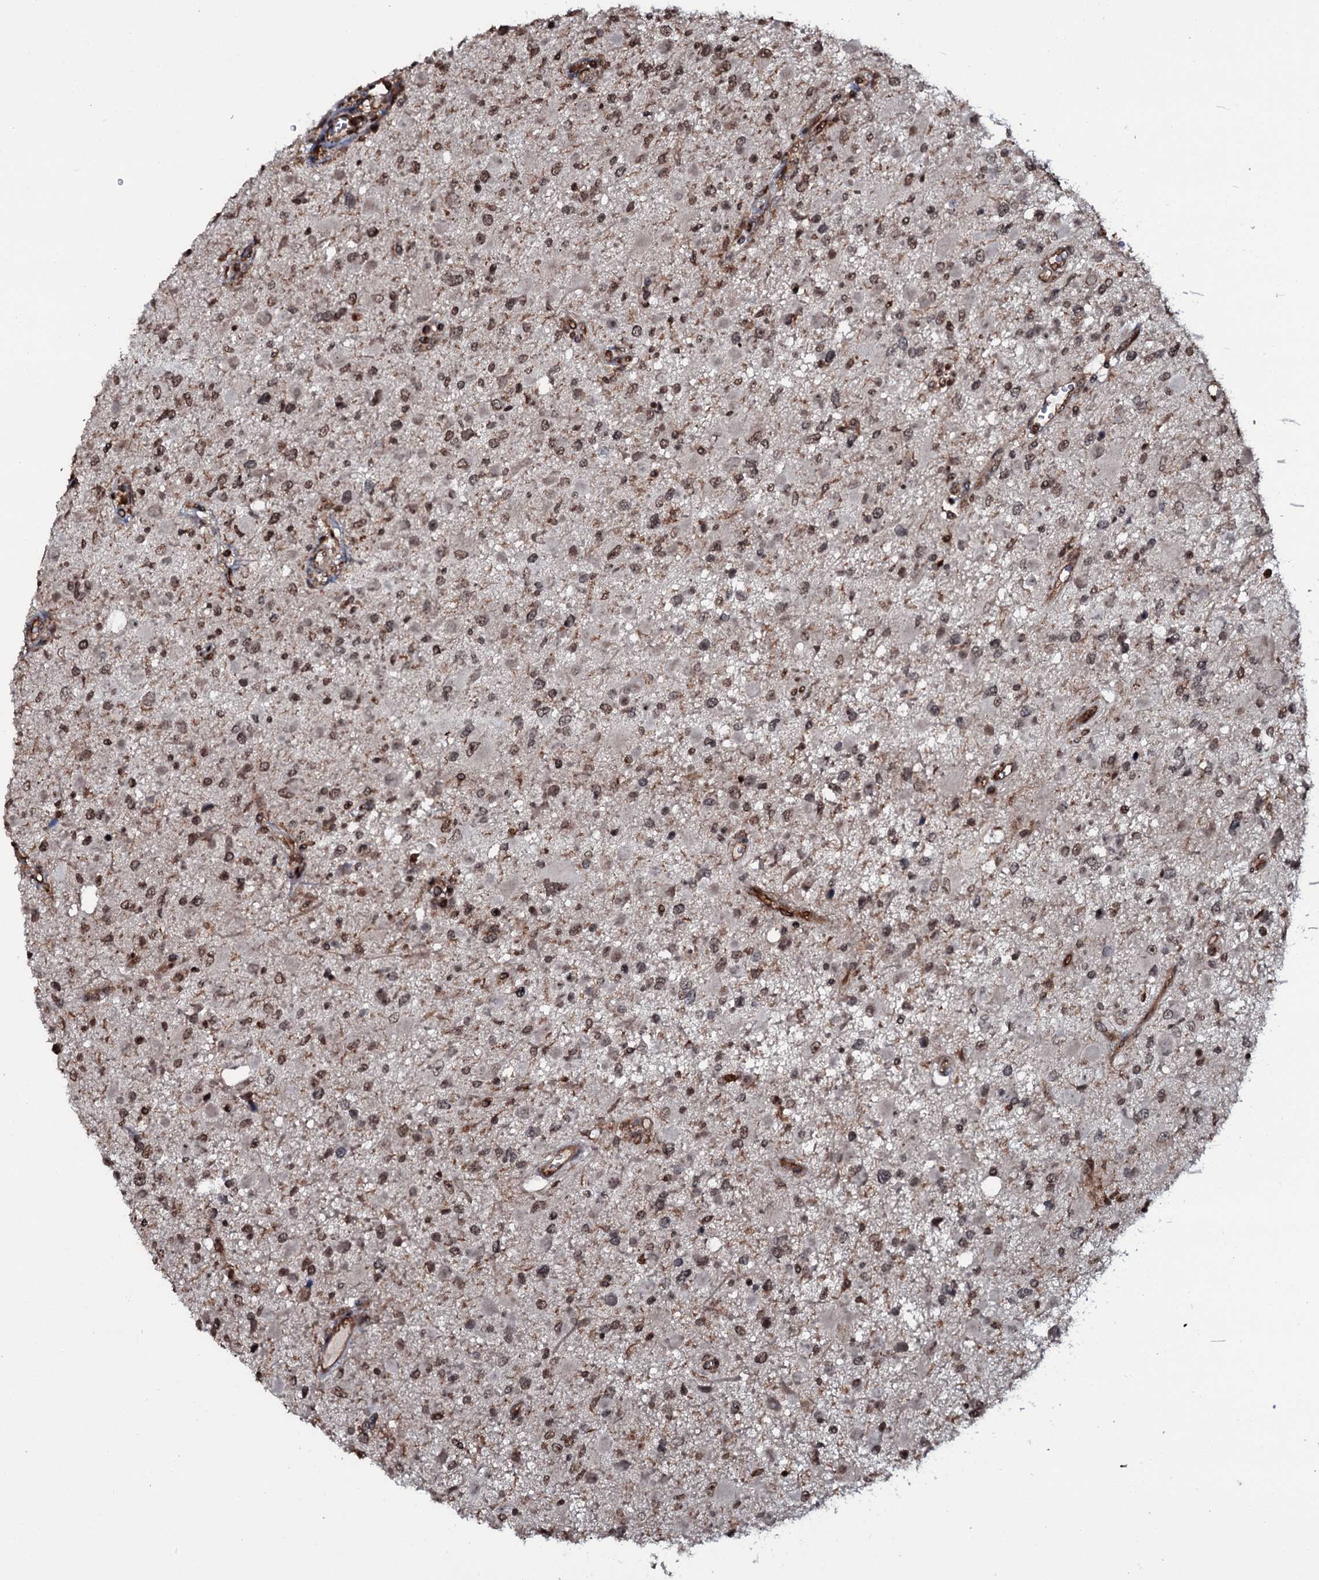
{"staining": {"intensity": "moderate", "quantity": "25%-75%", "location": "nuclear"}, "tissue": "glioma", "cell_type": "Tumor cells", "image_type": "cancer", "snomed": [{"axis": "morphology", "description": "Glioma, malignant, High grade"}, {"axis": "topography", "description": "Brain"}], "caption": "Immunohistochemistry staining of glioma, which shows medium levels of moderate nuclear staining in about 25%-75% of tumor cells indicating moderate nuclear protein staining. The staining was performed using DAB (3,3'-diaminobenzidine) (brown) for protein detection and nuclei were counterstained in hematoxylin (blue).", "gene": "HDDC3", "patient": {"sex": "male", "age": 53}}